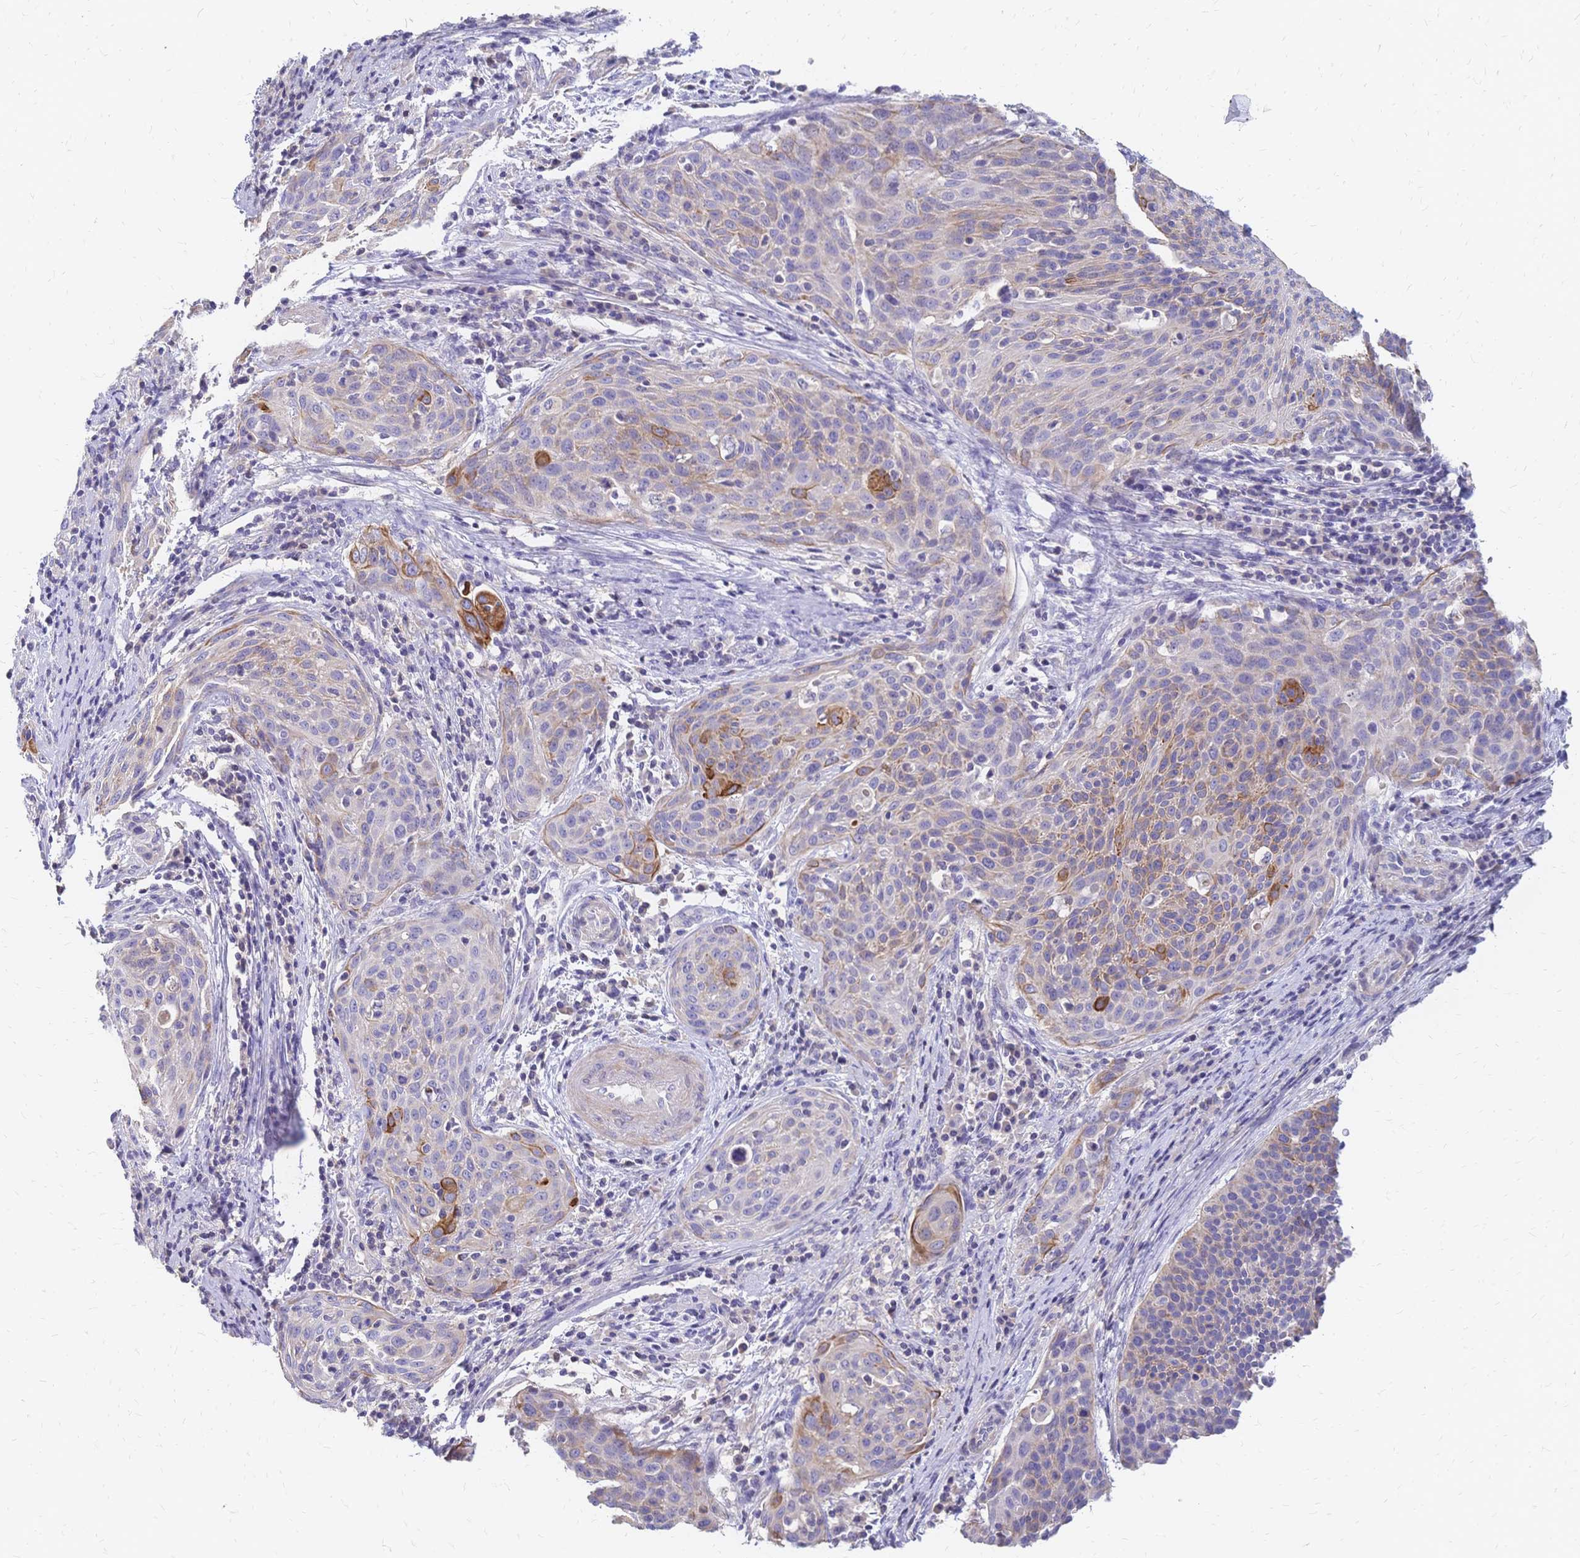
{"staining": {"intensity": "moderate", "quantity": "<25%", "location": "cytoplasmic/membranous"}, "tissue": "cervical cancer", "cell_type": "Tumor cells", "image_type": "cancer", "snomed": [{"axis": "morphology", "description": "Squamous cell carcinoma, NOS"}, {"axis": "topography", "description": "Cervix"}], "caption": "Protein staining of cervical cancer (squamous cell carcinoma) tissue reveals moderate cytoplasmic/membranous staining in approximately <25% of tumor cells. (brown staining indicates protein expression, while blue staining denotes nuclei).", "gene": "DTNB", "patient": {"sex": "female", "age": 31}}